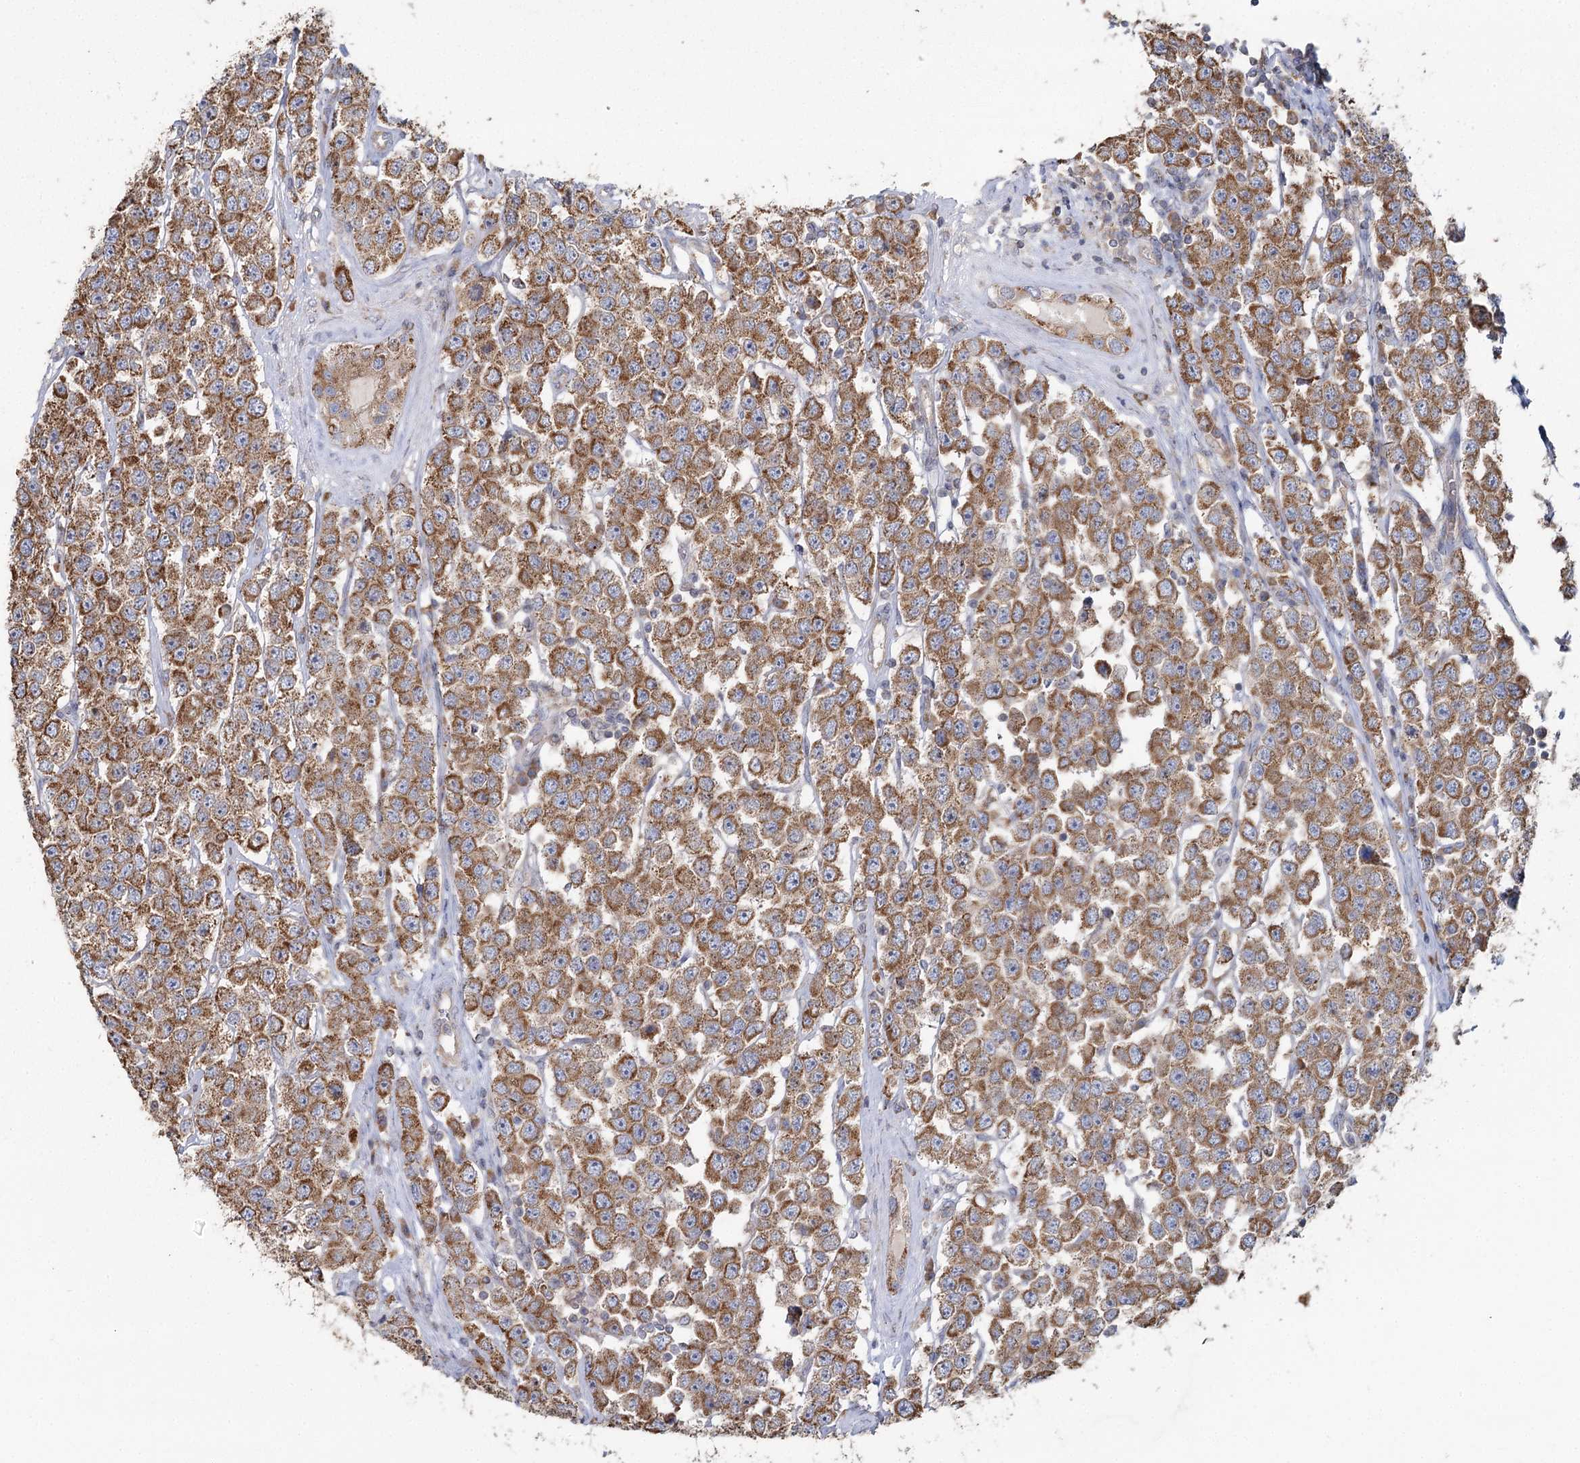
{"staining": {"intensity": "moderate", "quantity": ">75%", "location": "cytoplasmic/membranous"}, "tissue": "testis cancer", "cell_type": "Tumor cells", "image_type": "cancer", "snomed": [{"axis": "morphology", "description": "Seminoma, NOS"}, {"axis": "topography", "description": "Testis"}], "caption": "The micrograph reveals immunohistochemical staining of testis cancer. There is moderate cytoplasmic/membranous positivity is identified in about >75% of tumor cells.", "gene": "ACOX2", "patient": {"sex": "male", "age": 28}}